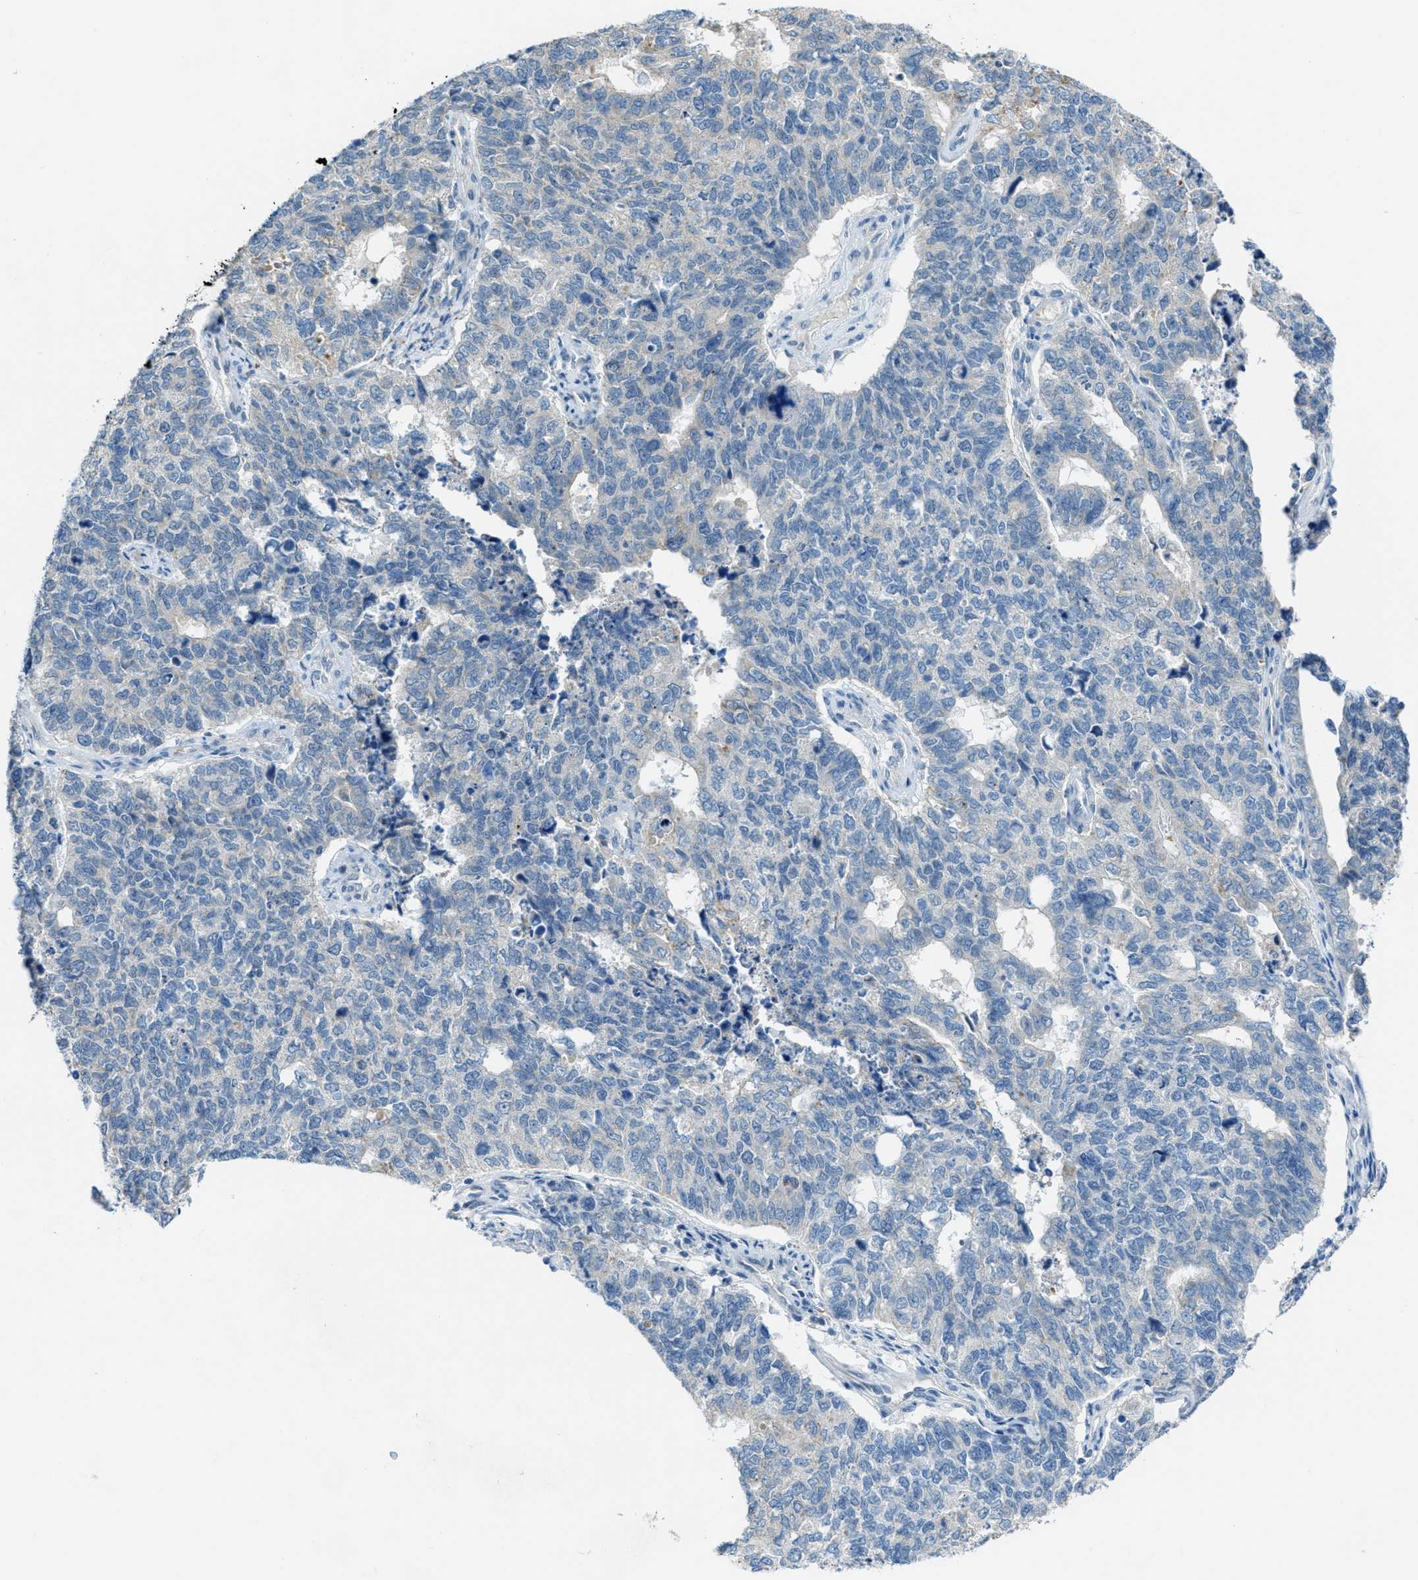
{"staining": {"intensity": "negative", "quantity": "none", "location": "none"}, "tissue": "cervical cancer", "cell_type": "Tumor cells", "image_type": "cancer", "snomed": [{"axis": "morphology", "description": "Squamous cell carcinoma, NOS"}, {"axis": "topography", "description": "Cervix"}], "caption": "High power microscopy micrograph of an immunohistochemistry (IHC) histopathology image of cervical squamous cell carcinoma, revealing no significant positivity in tumor cells.", "gene": "CDON", "patient": {"sex": "female", "age": 63}}